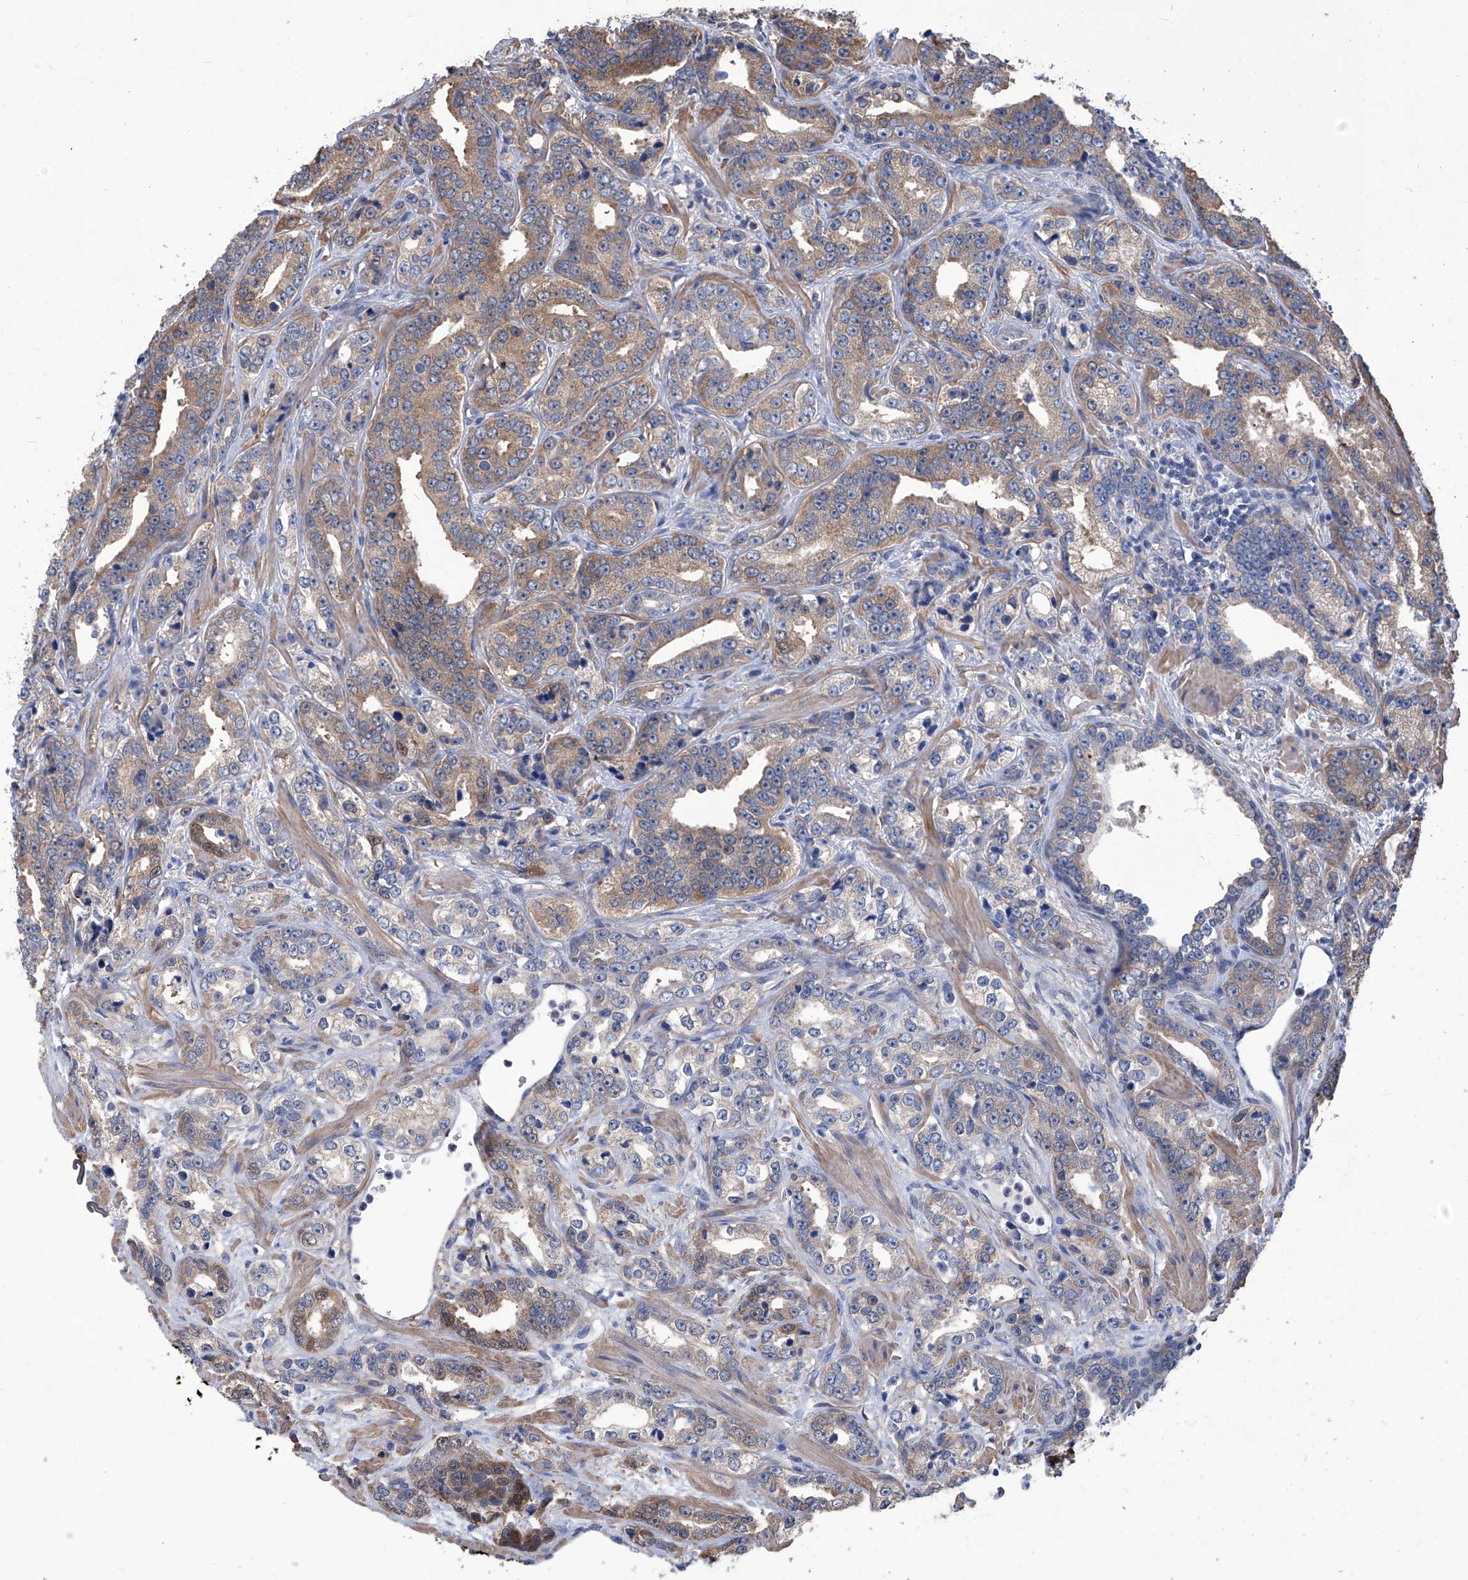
{"staining": {"intensity": "moderate", "quantity": "25%-75%", "location": "cytoplasmic/membranous"}, "tissue": "prostate cancer", "cell_type": "Tumor cells", "image_type": "cancer", "snomed": [{"axis": "morphology", "description": "Adenocarcinoma, High grade"}, {"axis": "topography", "description": "Prostate"}], "caption": "About 25%-75% of tumor cells in human prostate adenocarcinoma (high-grade) show moderate cytoplasmic/membranous protein staining as visualized by brown immunohistochemical staining.", "gene": "SMS", "patient": {"sex": "male", "age": 62}}